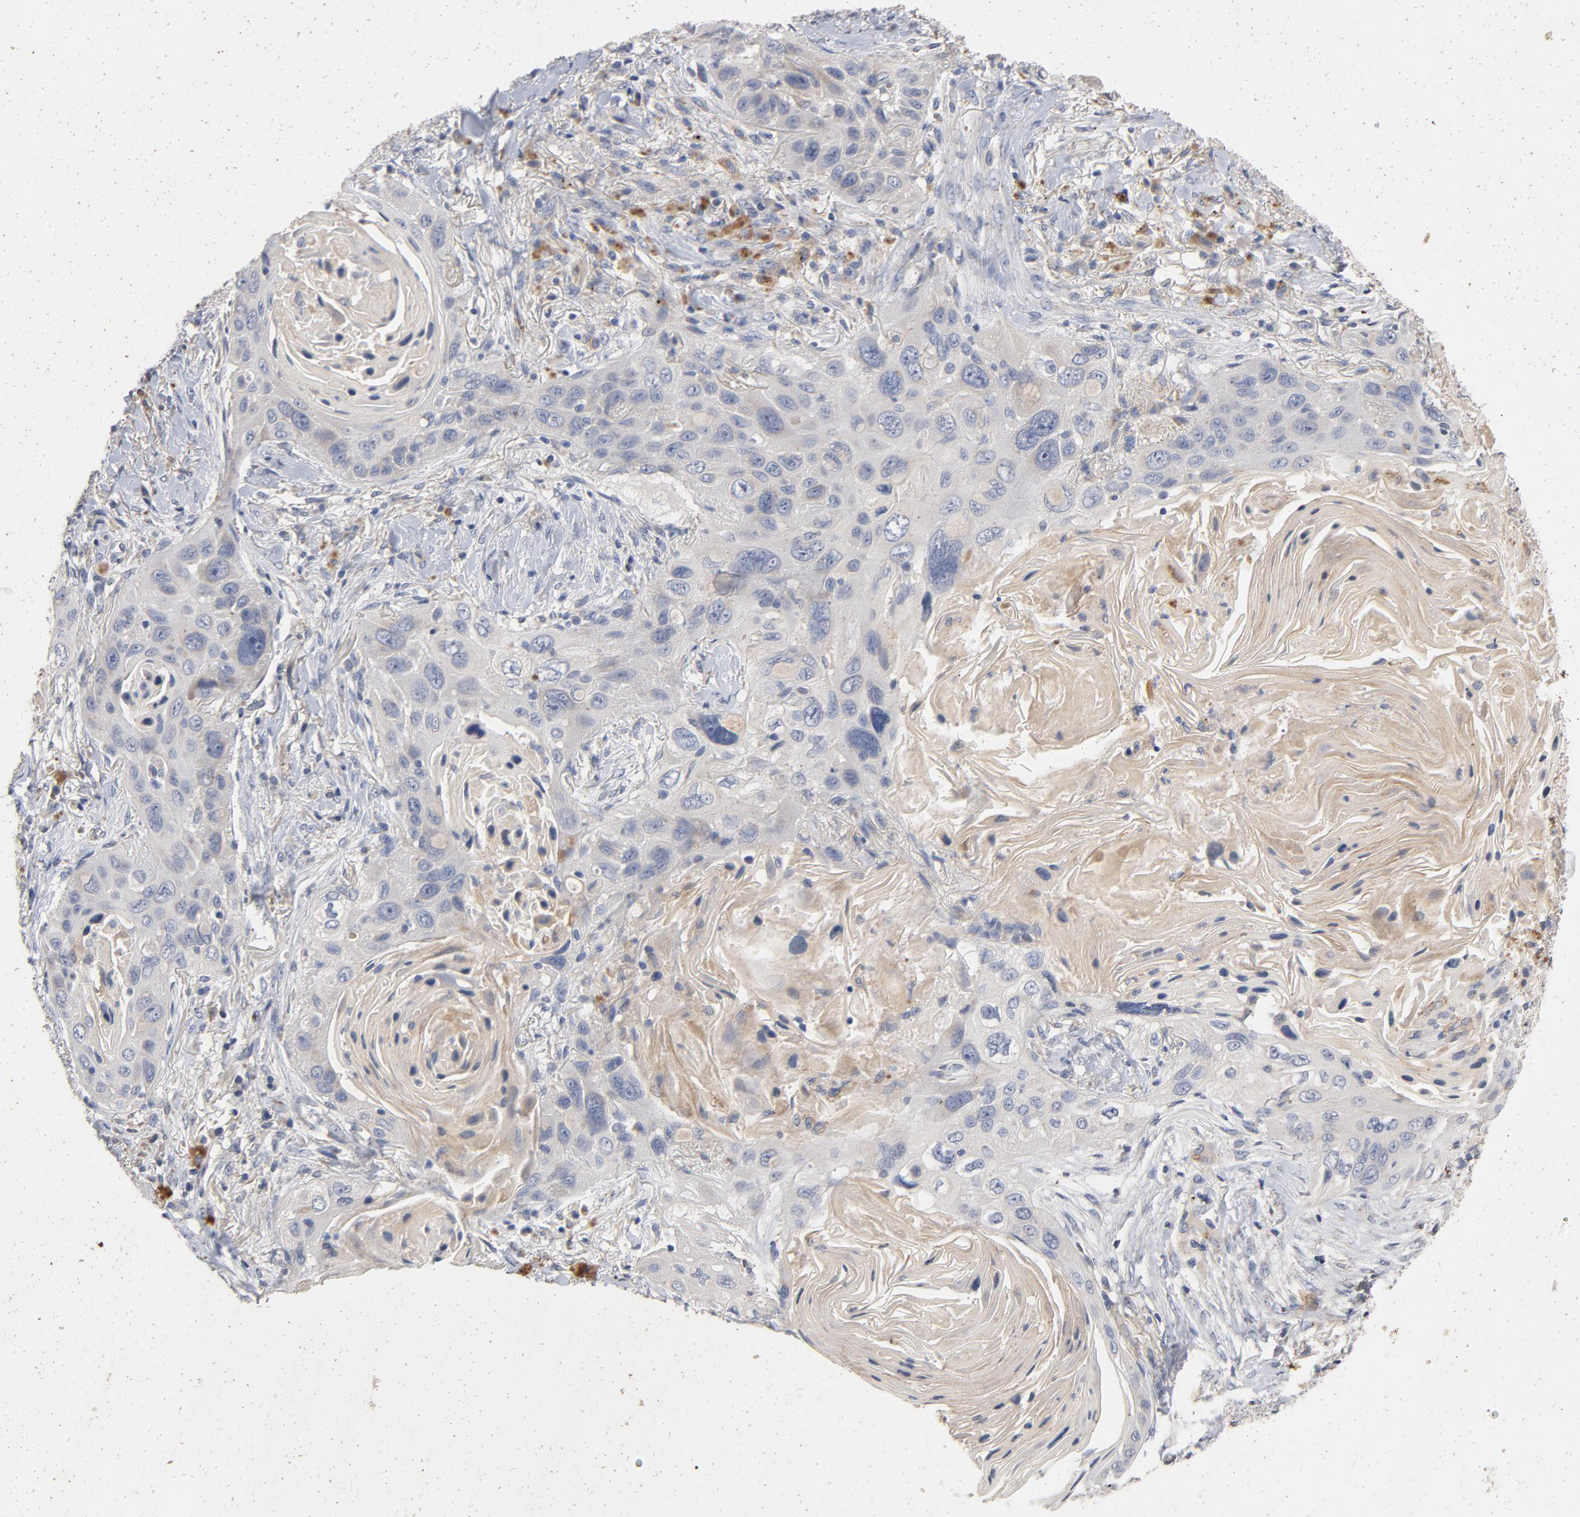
{"staining": {"intensity": "weak", "quantity": "<25%", "location": "cytoplasmic/membranous"}, "tissue": "lung cancer", "cell_type": "Tumor cells", "image_type": "cancer", "snomed": [{"axis": "morphology", "description": "Squamous cell carcinoma, NOS"}, {"axis": "topography", "description": "Lung"}], "caption": "The micrograph demonstrates no staining of tumor cells in lung cancer (squamous cell carcinoma).", "gene": "CCDC134", "patient": {"sex": "female", "age": 67}}